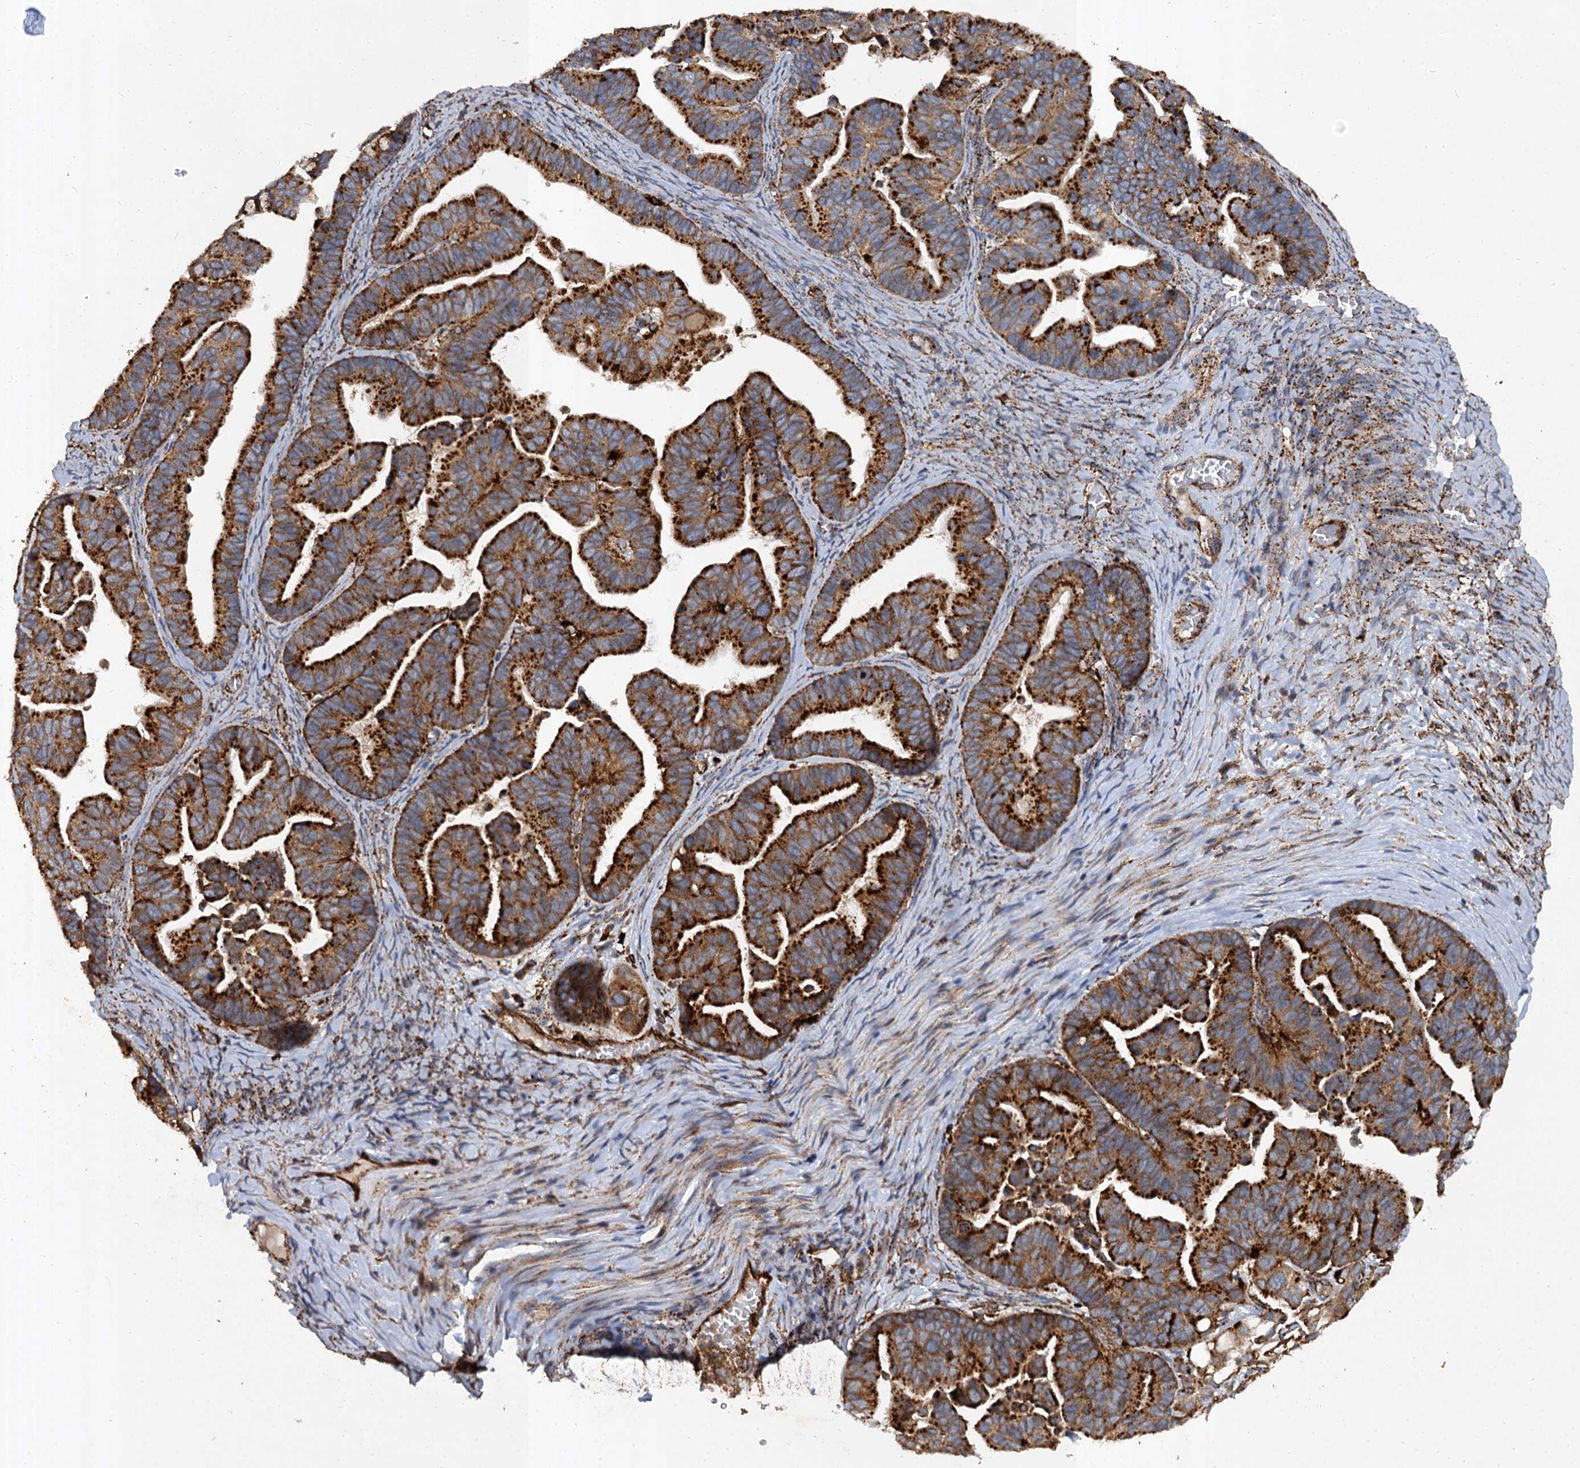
{"staining": {"intensity": "strong", "quantity": ">75%", "location": "cytoplasmic/membranous"}, "tissue": "ovarian cancer", "cell_type": "Tumor cells", "image_type": "cancer", "snomed": [{"axis": "morphology", "description": "Cystadenocarcinoma, serous, NOS"}, {"axis": "topography", "description": "Ovary"}], "caption": "This is an image of immunohistochemistry staining of ovarian cancer, which shows strong expression in the cytoplasmic/membranous of tumor cells.", "gene": "GBA1", "patient": {"sex": "female", "age": 56}}